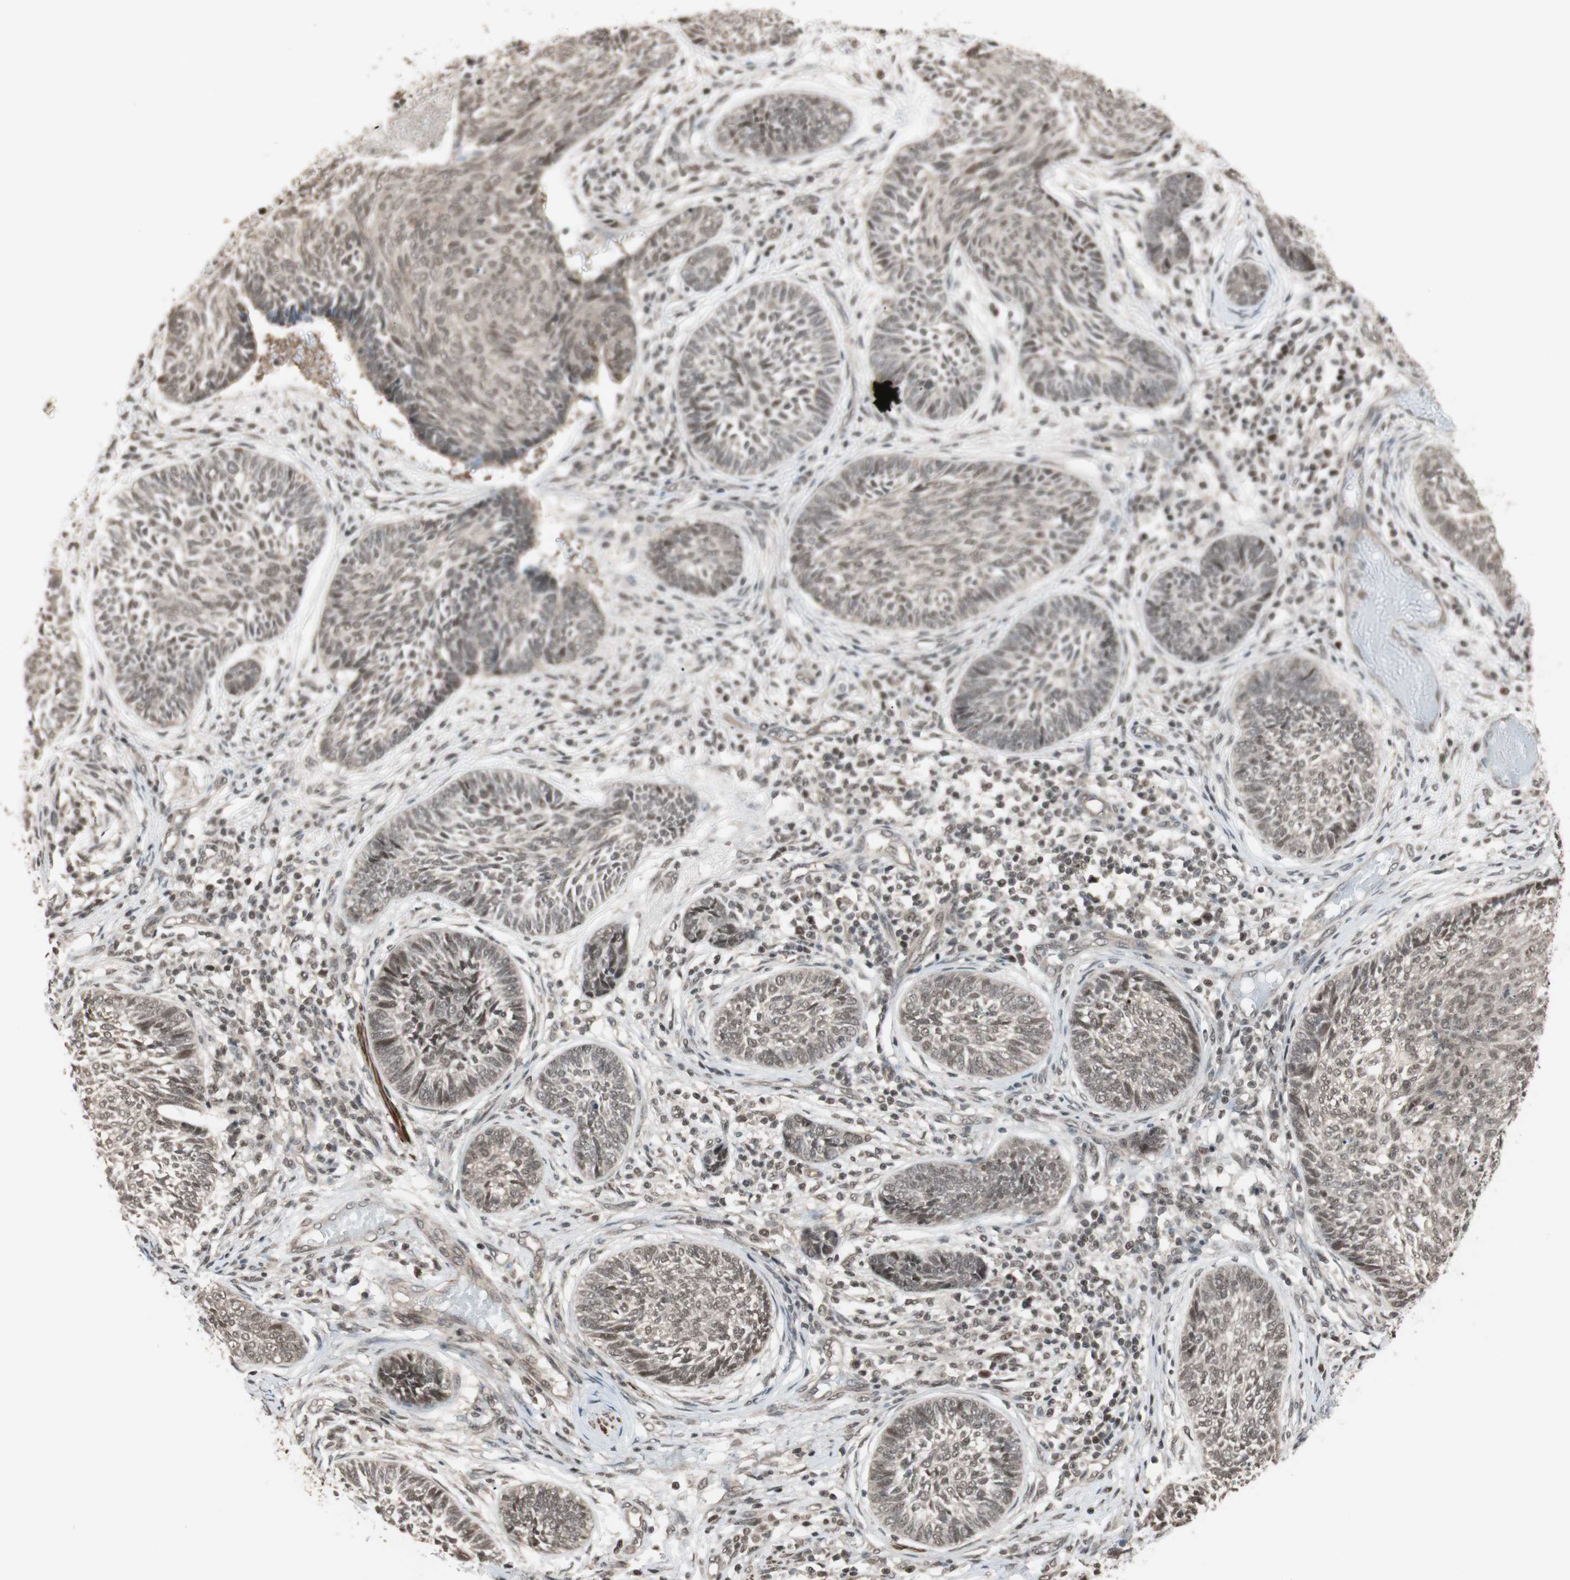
{"staining": {"intensity": "weak", "quantity": "<25%", "location": "nuclear"}, "tissue": "skin cancer", "cell_type": "Tumor cells", "image_type": "cancer", "snomed": [{"axis": "morphology", "description": "Papilloma, NOS"}, {"axis": "morphology", "description": "Basal cell carcinoma"}, {"axis": "topography", "description": "Skin"}], "caption": "DAB immunohistochemical staining of human skin cancer (basal cell carcinoma) exhibits no significant expression in tumor cells.", "gene": "DRAP1", "patient": {"sex": "male", "age": 87}}